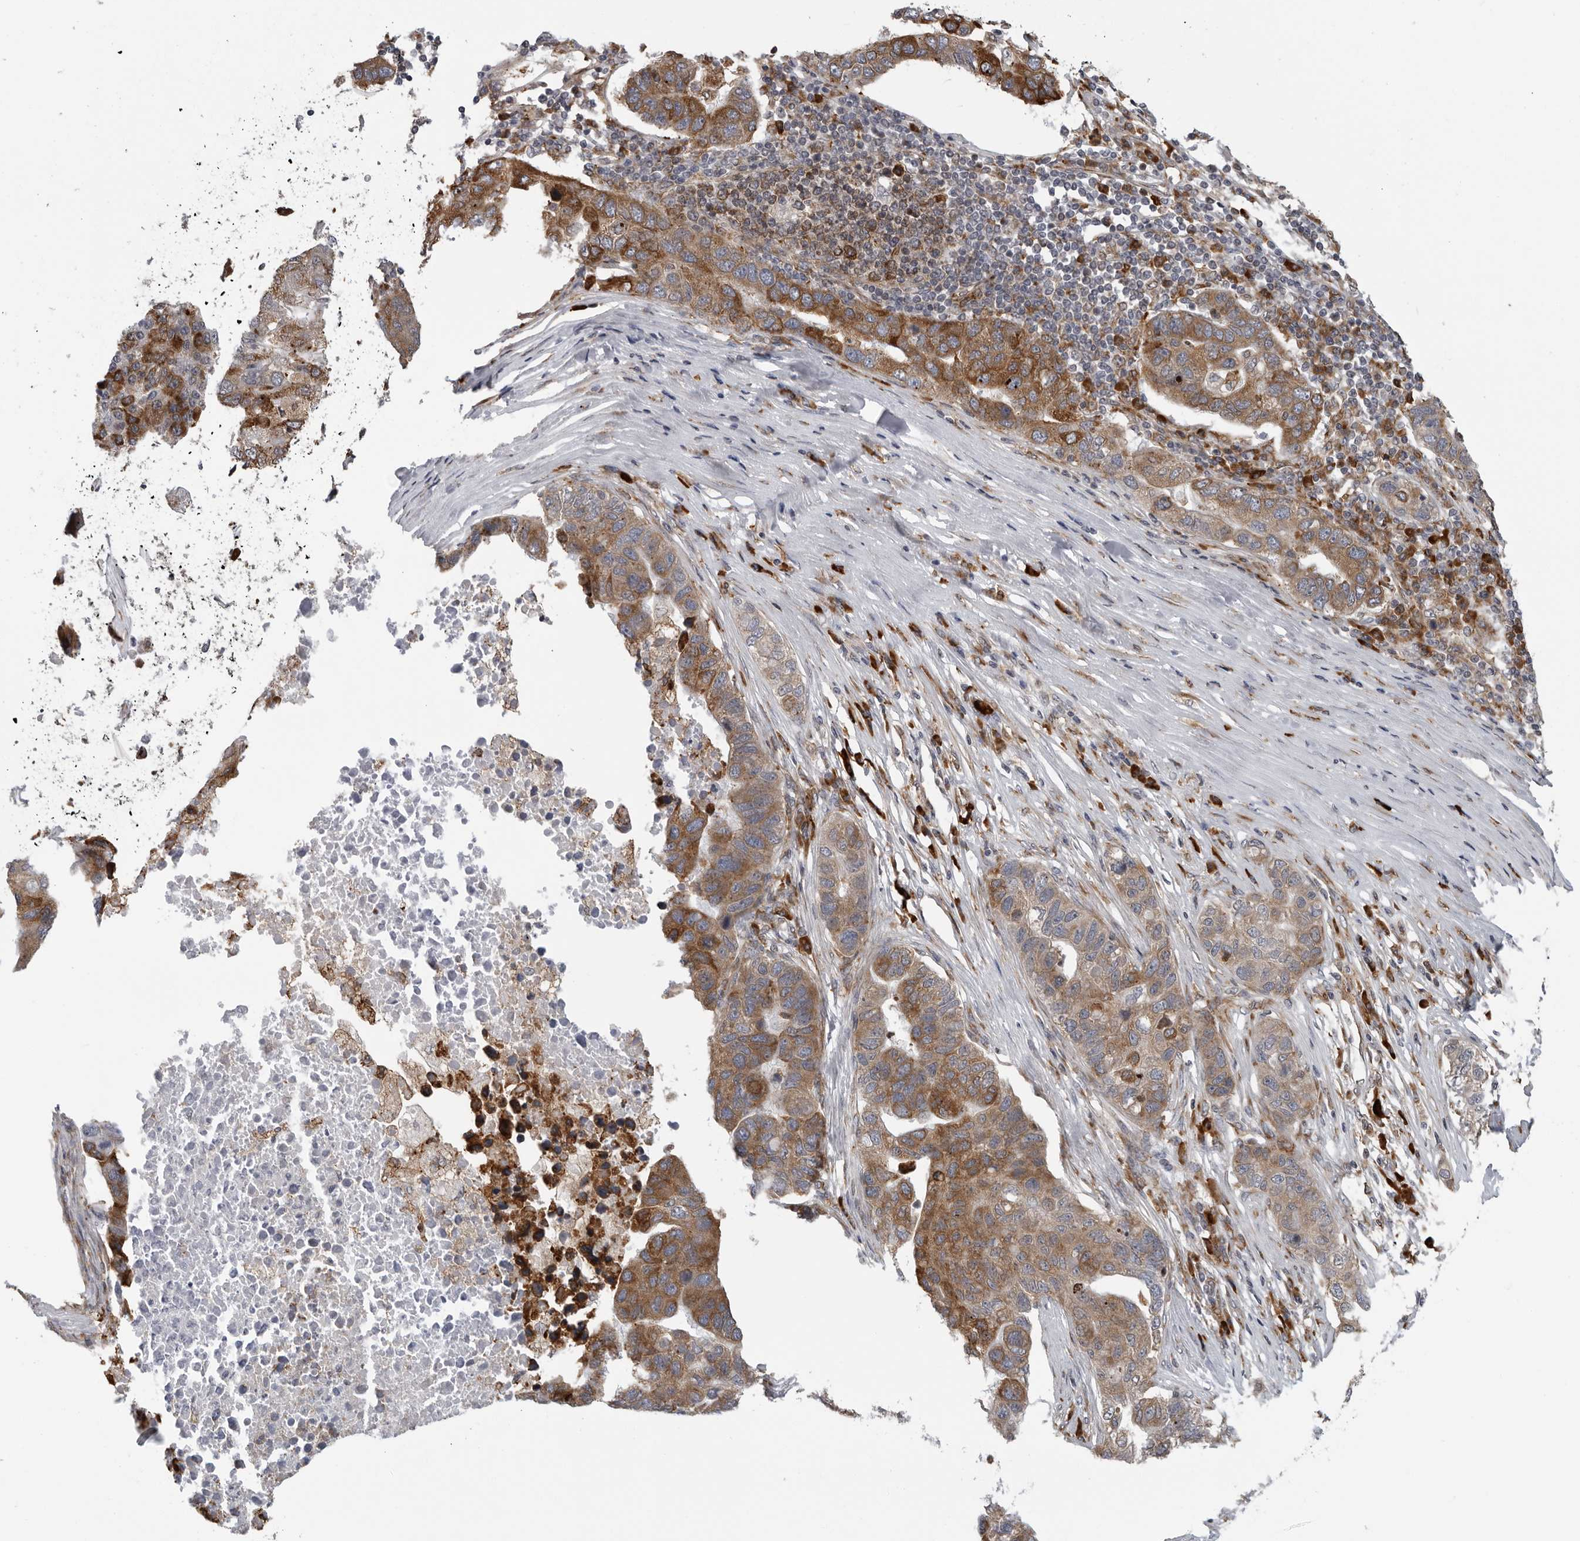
{"staining": {"intensity": "strong", "quantity": ">75%", "location": "cytoplasmic/membranous"}, "tissue": "pancreatic cancer", "cell_type": "Tumor cells", "image_type": "cancer", "snomed": [{"axis": "morphology", "description": "Adenocarcinoma, NOS"}, {"axis": "topography", "description": "Pancreas"}], "caption": "Human pancreatic cancer (adenocarcinoma) stained with a brown dye displays strong cytoplasmic/membranous positive expression in about >75% of tumor cells.", "gene": "ALPK2", "patient": {"sex": "female", "age": 61}}